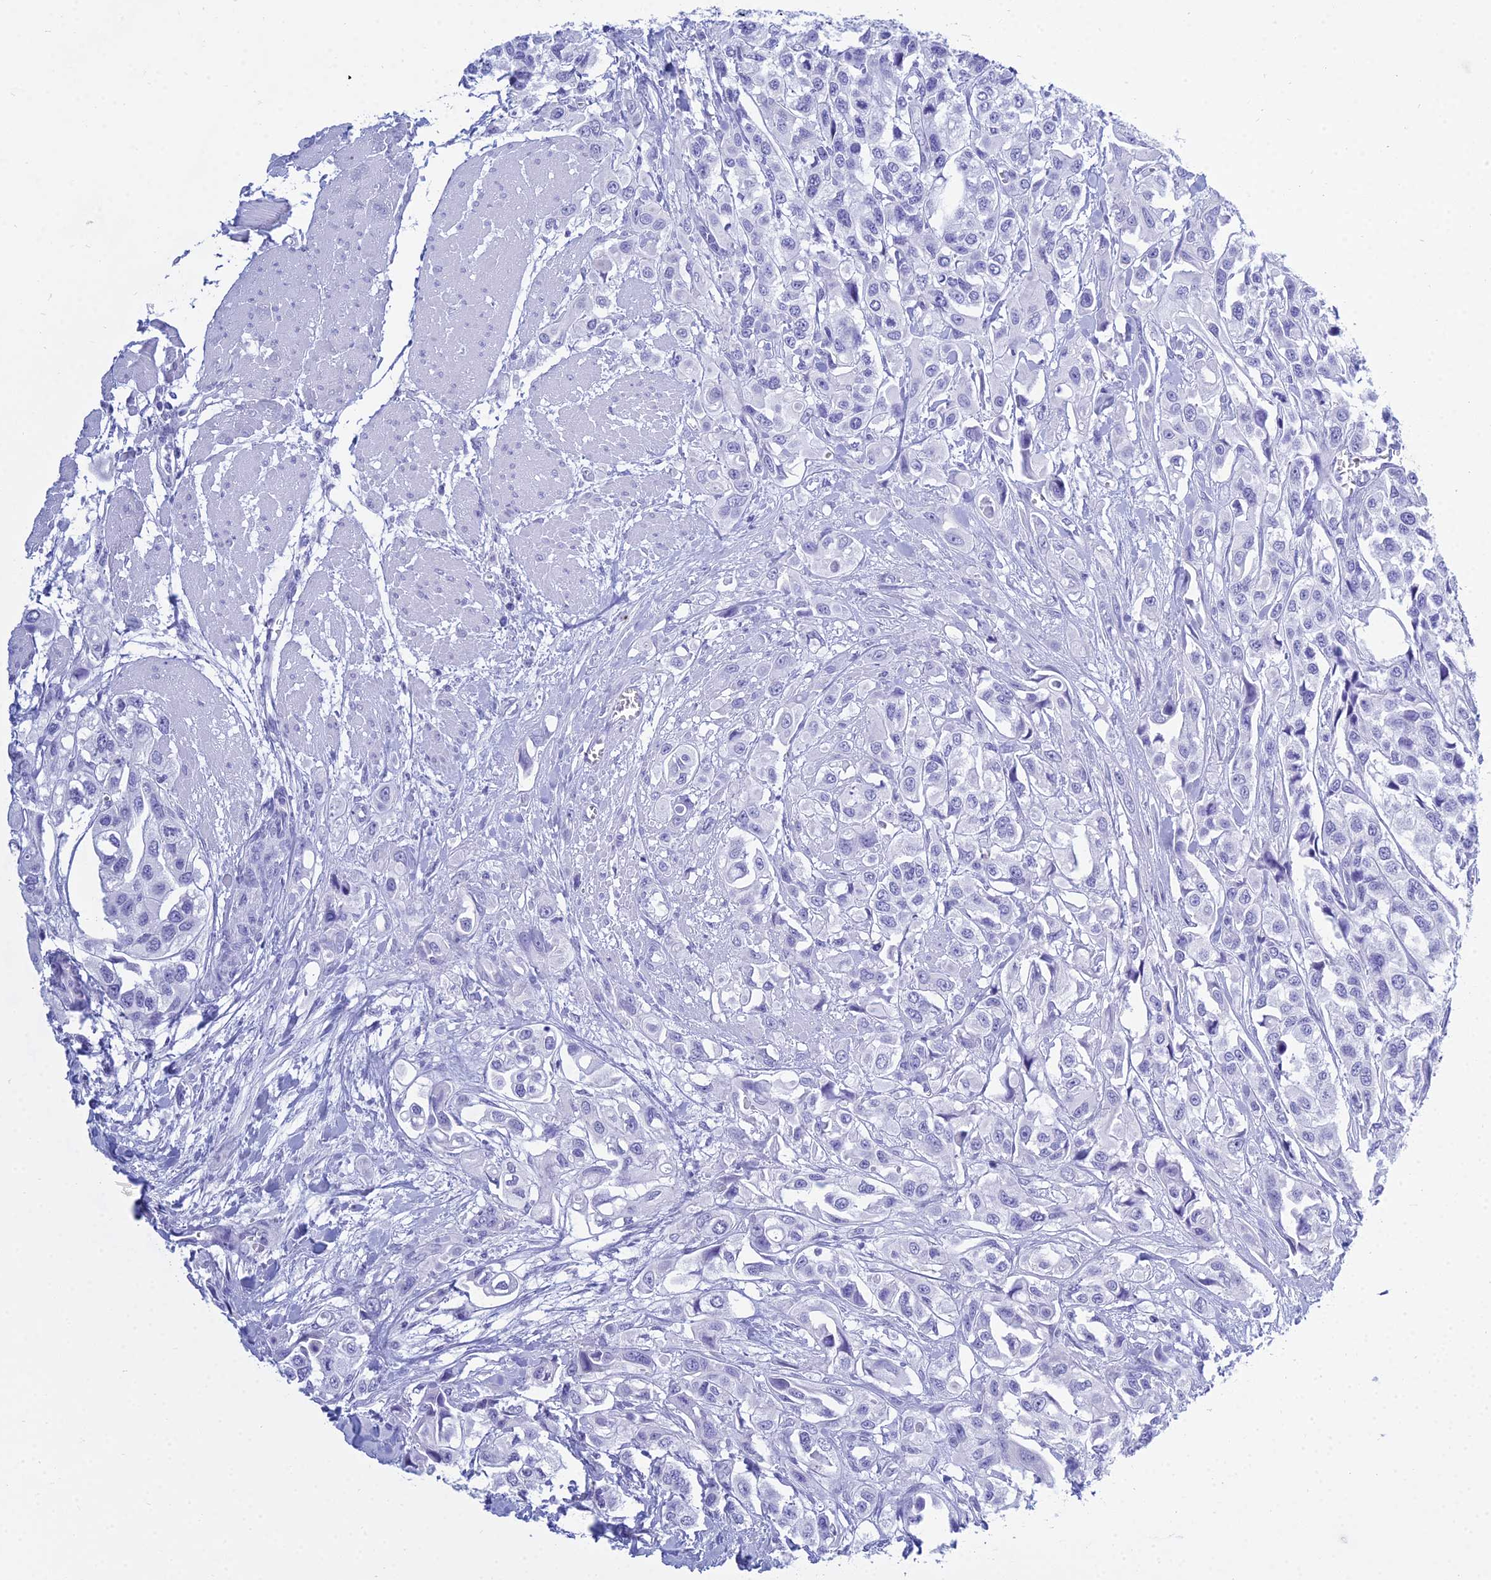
{"staining": {"intensity": "negative", "quantity": "none", "location": "none"}, "tissue": "urothelial cancer", "cell_type": "Tumor cells", "image_type": "cancer", "snomed": [{"axis": "morphology", "description": "Urothelial carcinoma, High grade"}, {"axis": "topography", "description": "Urinary bladder"}], "caption": "An immunohistochemistry micrograph of high-grade urothelial carcinoma is shown. There is no staining in tumor cells of high-grade urothelial carcinoma.", "gene": "PATE4", "patient": {"sex": "male", "age": 67}}